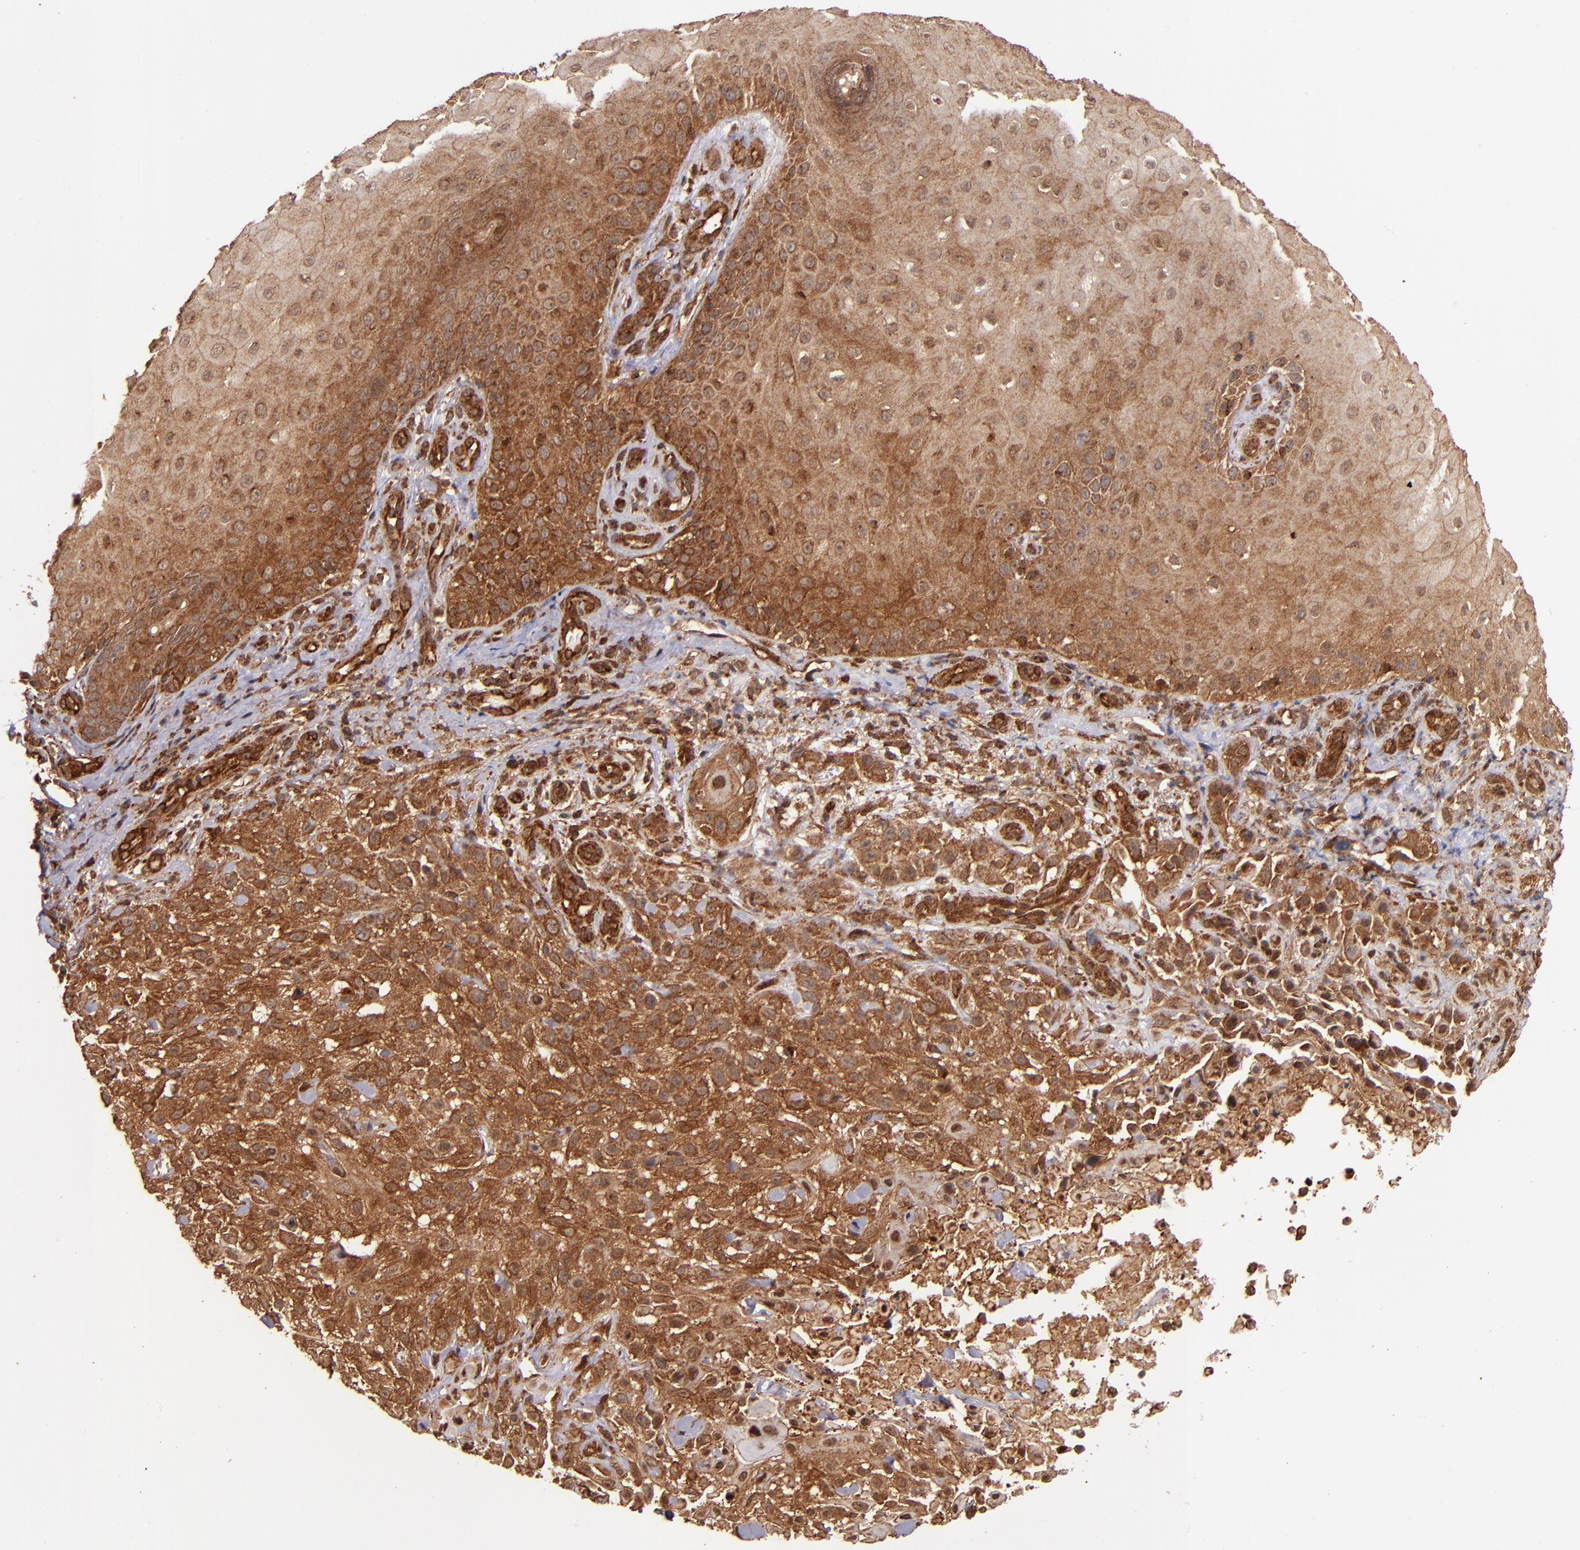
{"staining": {"intensity": "strong", "quantity": ">75%", "location": "cytoplasmic/membranous"}, "tissue": "skin cancer", "cell_type": "Tumor cells", "image_type": "cancer", "snomed": [{"axis": "morphology", "description": "Squamous cell carcinoma, NOS"}, {"axis": "topography", "description": "Skin"}], "caption": "Brown immunohistochemical staining in human skin squamous cell carcinoma reveals strong cytoplasmic/membranous positivity in about >75% of tumor cells.", "gene": "STX8", "patient": {"sex": "female", "age": 42}}